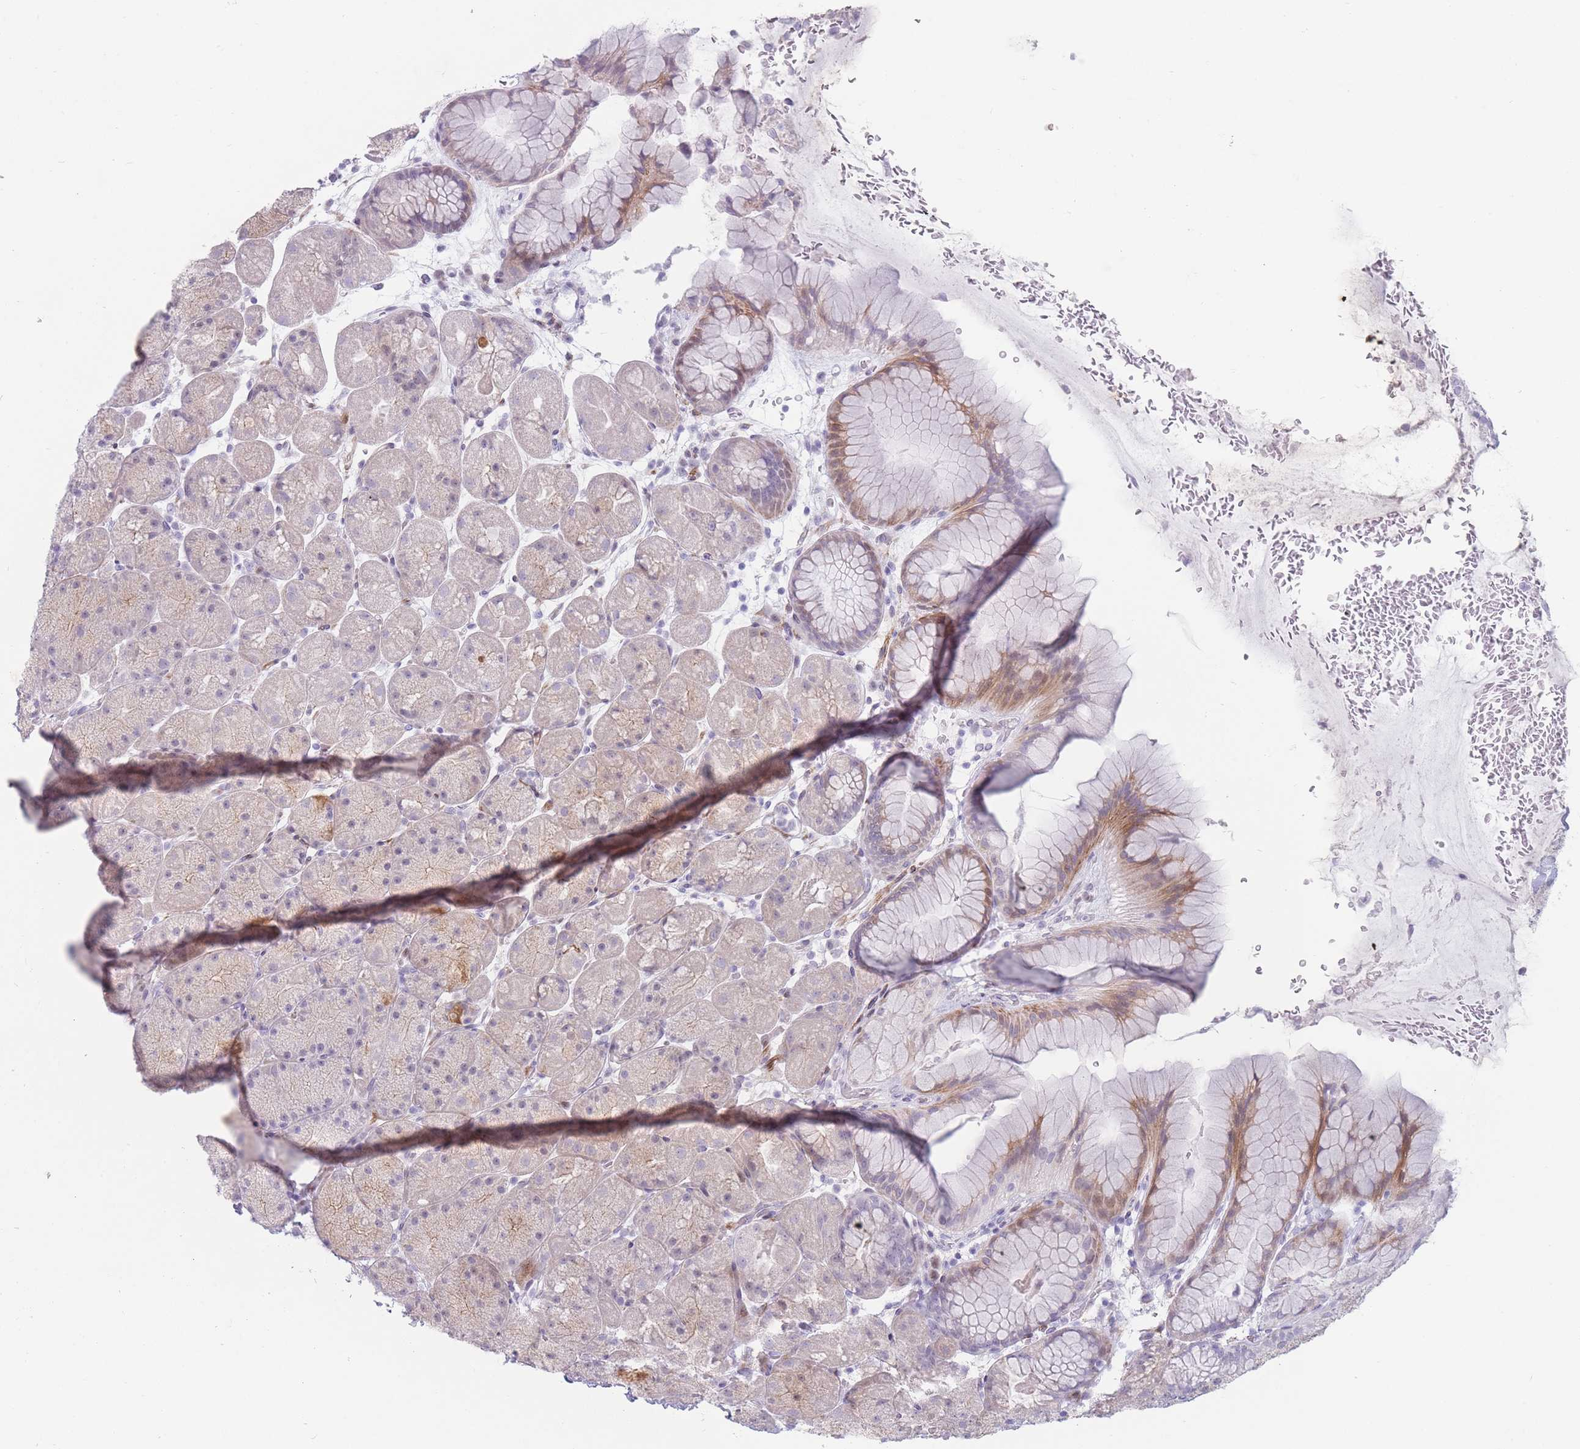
{"staining": {"intensity": "strong", "quantity": "25%-75%", "location": "cytoplasmic/membranous"}, "tissue": "stomach", "cell_type": "Glandular cells", "image_type": "normal", "snomed": [{"axis": "morphology", "description": "Normal tissue, NOS"}, {"axis": "topography", "description": "Stomach, upper"}, {"axis": "topography", "description": "Stomach, lower"}], "caption": "Approximately 25%-75% of glandular cells in unremarkable human stomach demonstrate strong cytoplasmic/membranous protein expression as visualized by brown immunohistochemical staining.", "gene": "IFNA10", "patient": {"sex": "male", "age": 67}}